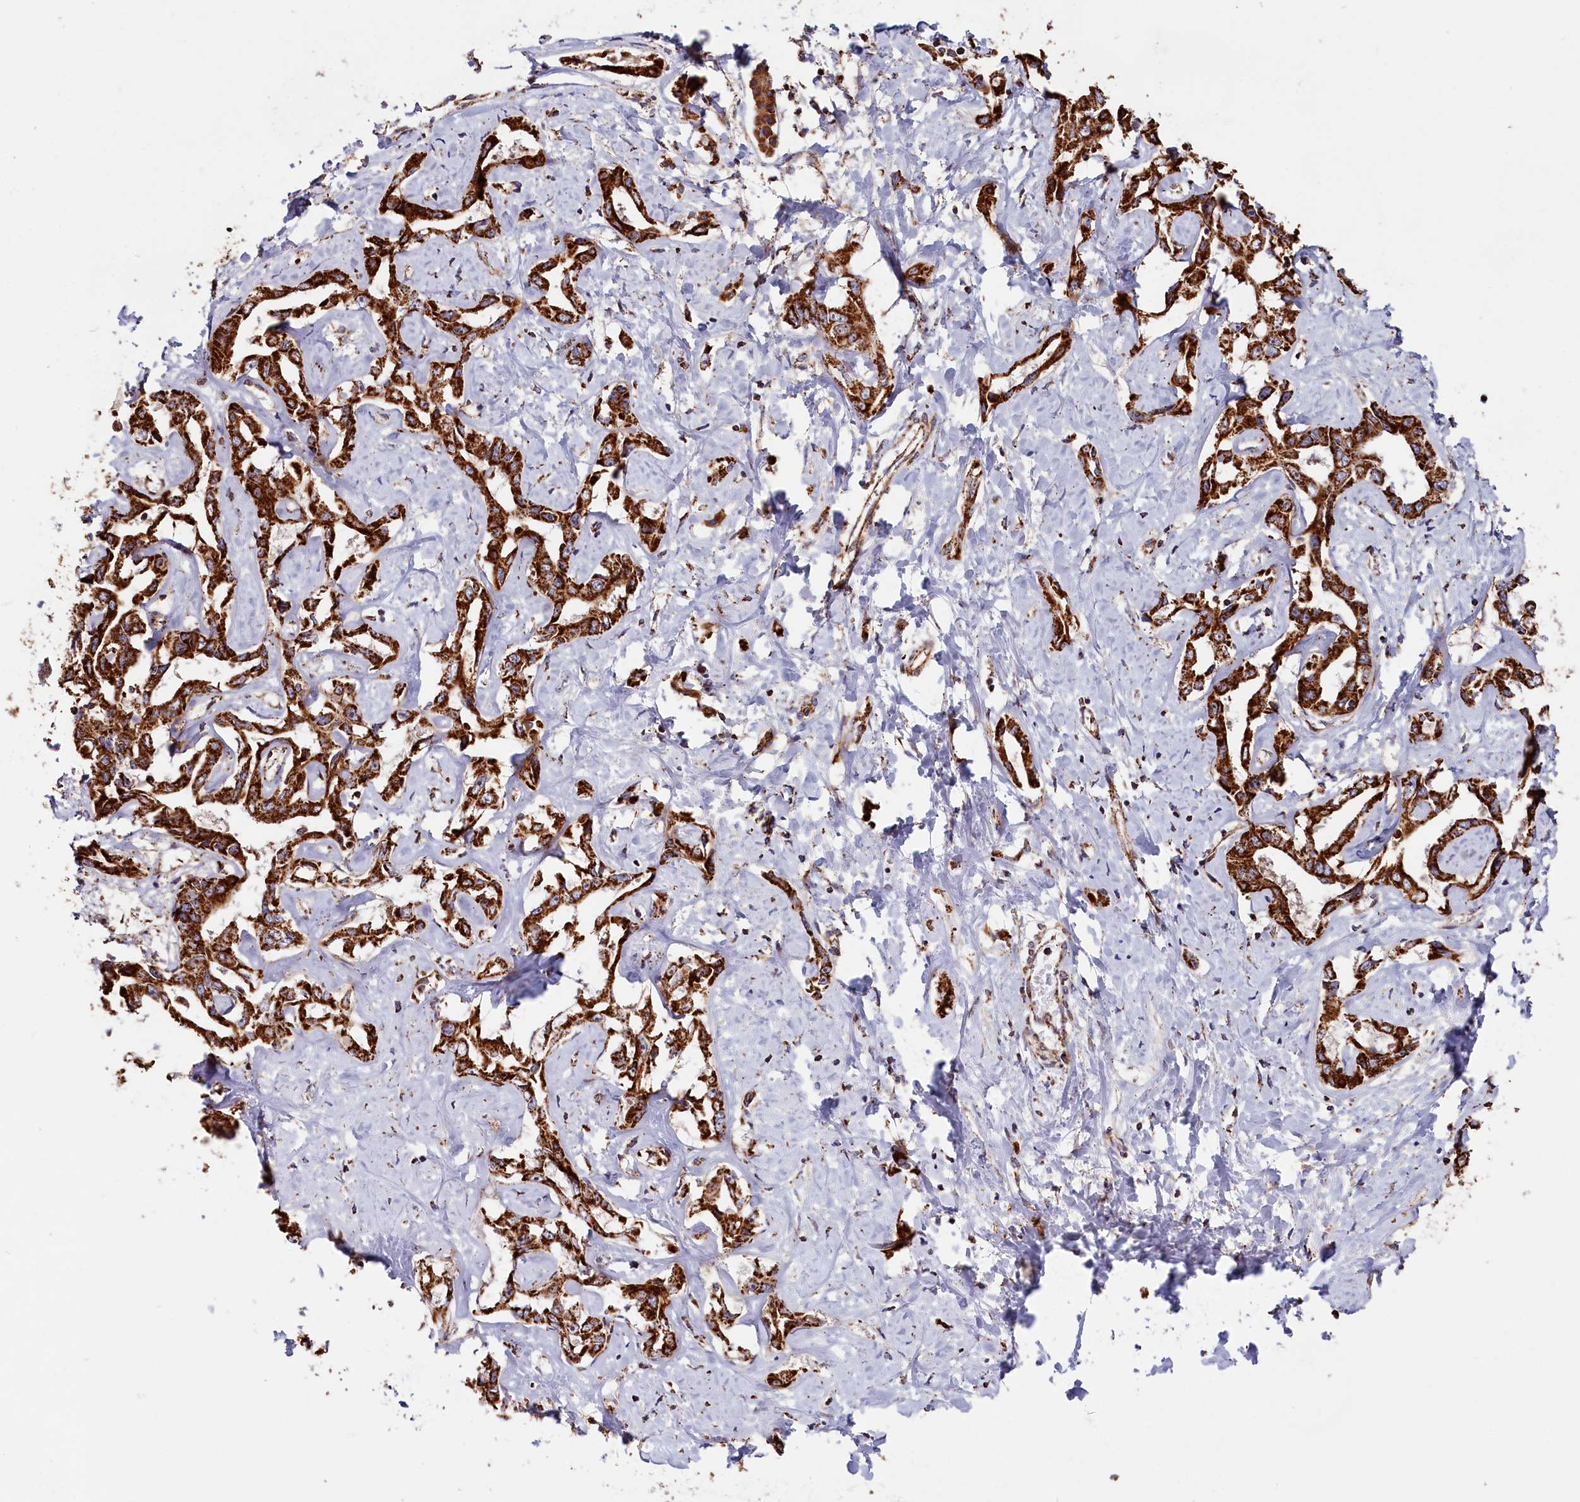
{"staining": {"intensity": "strong", "quantity": ">75%", "location": "cytoplasmic/membranous"}, "tissue": "liver cancer", "cell_type": "Tumor cells", "image_type": "cancer", "snomed": [{"axis": "morphology", "description": "Cholangiocarcinoma"}, {"axis": "topography", "description": "Liver"}], "caption": "Brown immunohistochemical staining in human liver cancer (cholangiocarcinoma) displays strong cytoplasmic/membranous staining in about >75% of tumor cells. (Brightfield microscopy of DAB IHC at high magnification).", "gene": "MACROD1", "patient": {"sex": "male", "age": 59}}